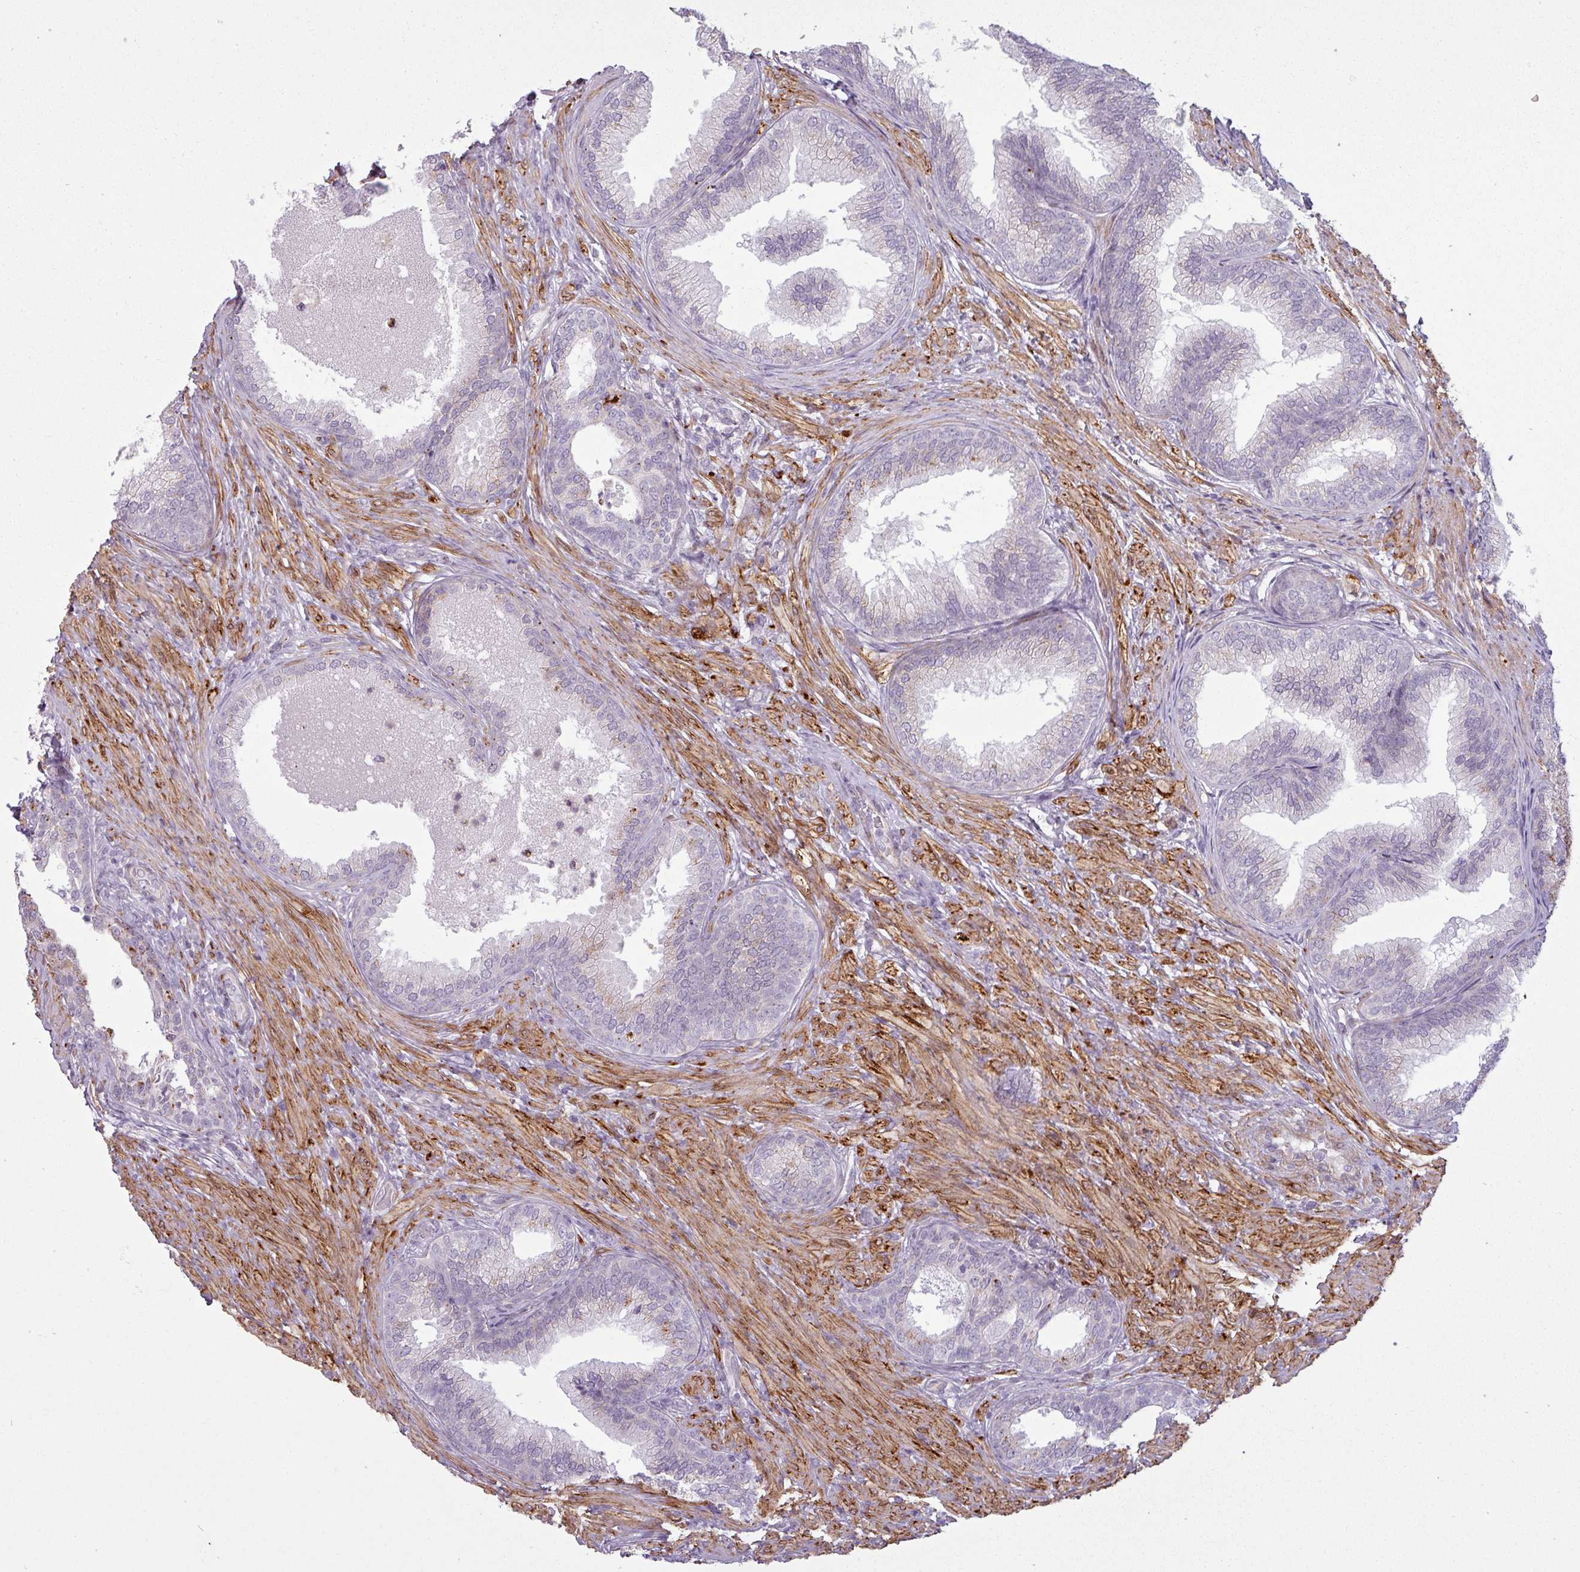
{"staining": {"intensity": "moderate", "quantity": "25%-75%", "location": "cytoplasmic/membranous"}, "tissue": "prostate", "cell_type": "Glandular cells", "image_type": "normal", "snomed": [{"axis": "morphology", "description": "Normal tissue, NOS"}, {"axis": "topography", "description": "Prostate"}], "caption": "The micrograph displays a brown stain indicating the presence of a protein in the cytoplasmic/membranous of glandular cells in prostate. Nuclei are stained in blue.", "gene": "MAP7D2", "patient": {"sex": "male", "age": 76}}